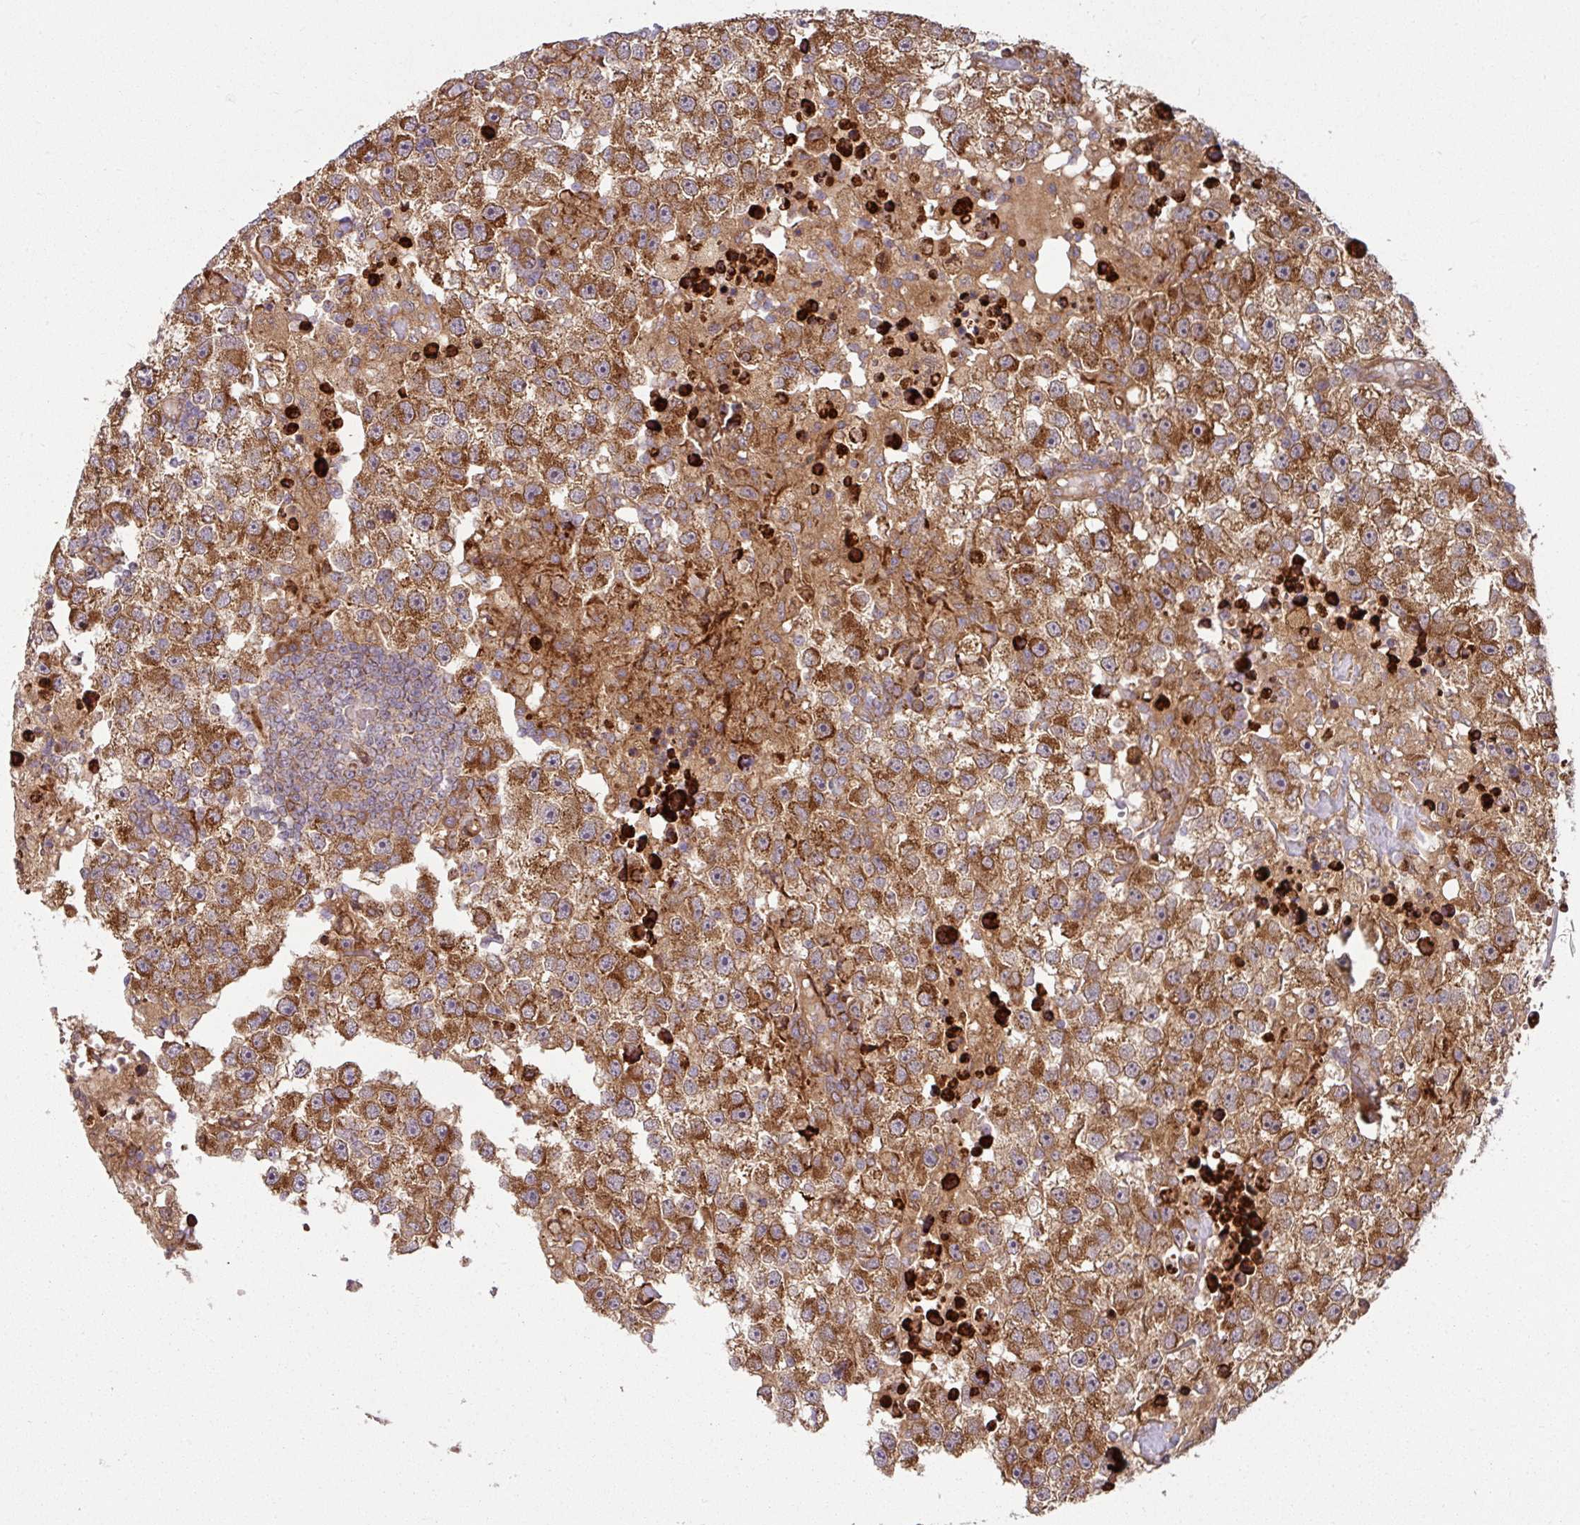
{"staining": {"intensity": "moderate", "quantity": ">75%", "location": "cytoplasmic/membranous"}, "tissue": "testis cancer", "cell_type": "Tumor cells", "image_type": "cancer", "snomed": [{"axis": "morphology", "description": "Carcinoma, Embryonal, NOS"}, {"axis": "topography", "description": "Testis"}], "caption": "Protein staining by immunohistochemistry shows moderate cytoplasmic/membranous expression in approximately >75% of tumor cells in testis cancer (embryonal carcinoma).", "gene": "RAB5A", "patient": {"sex": "male", "age": 83}}